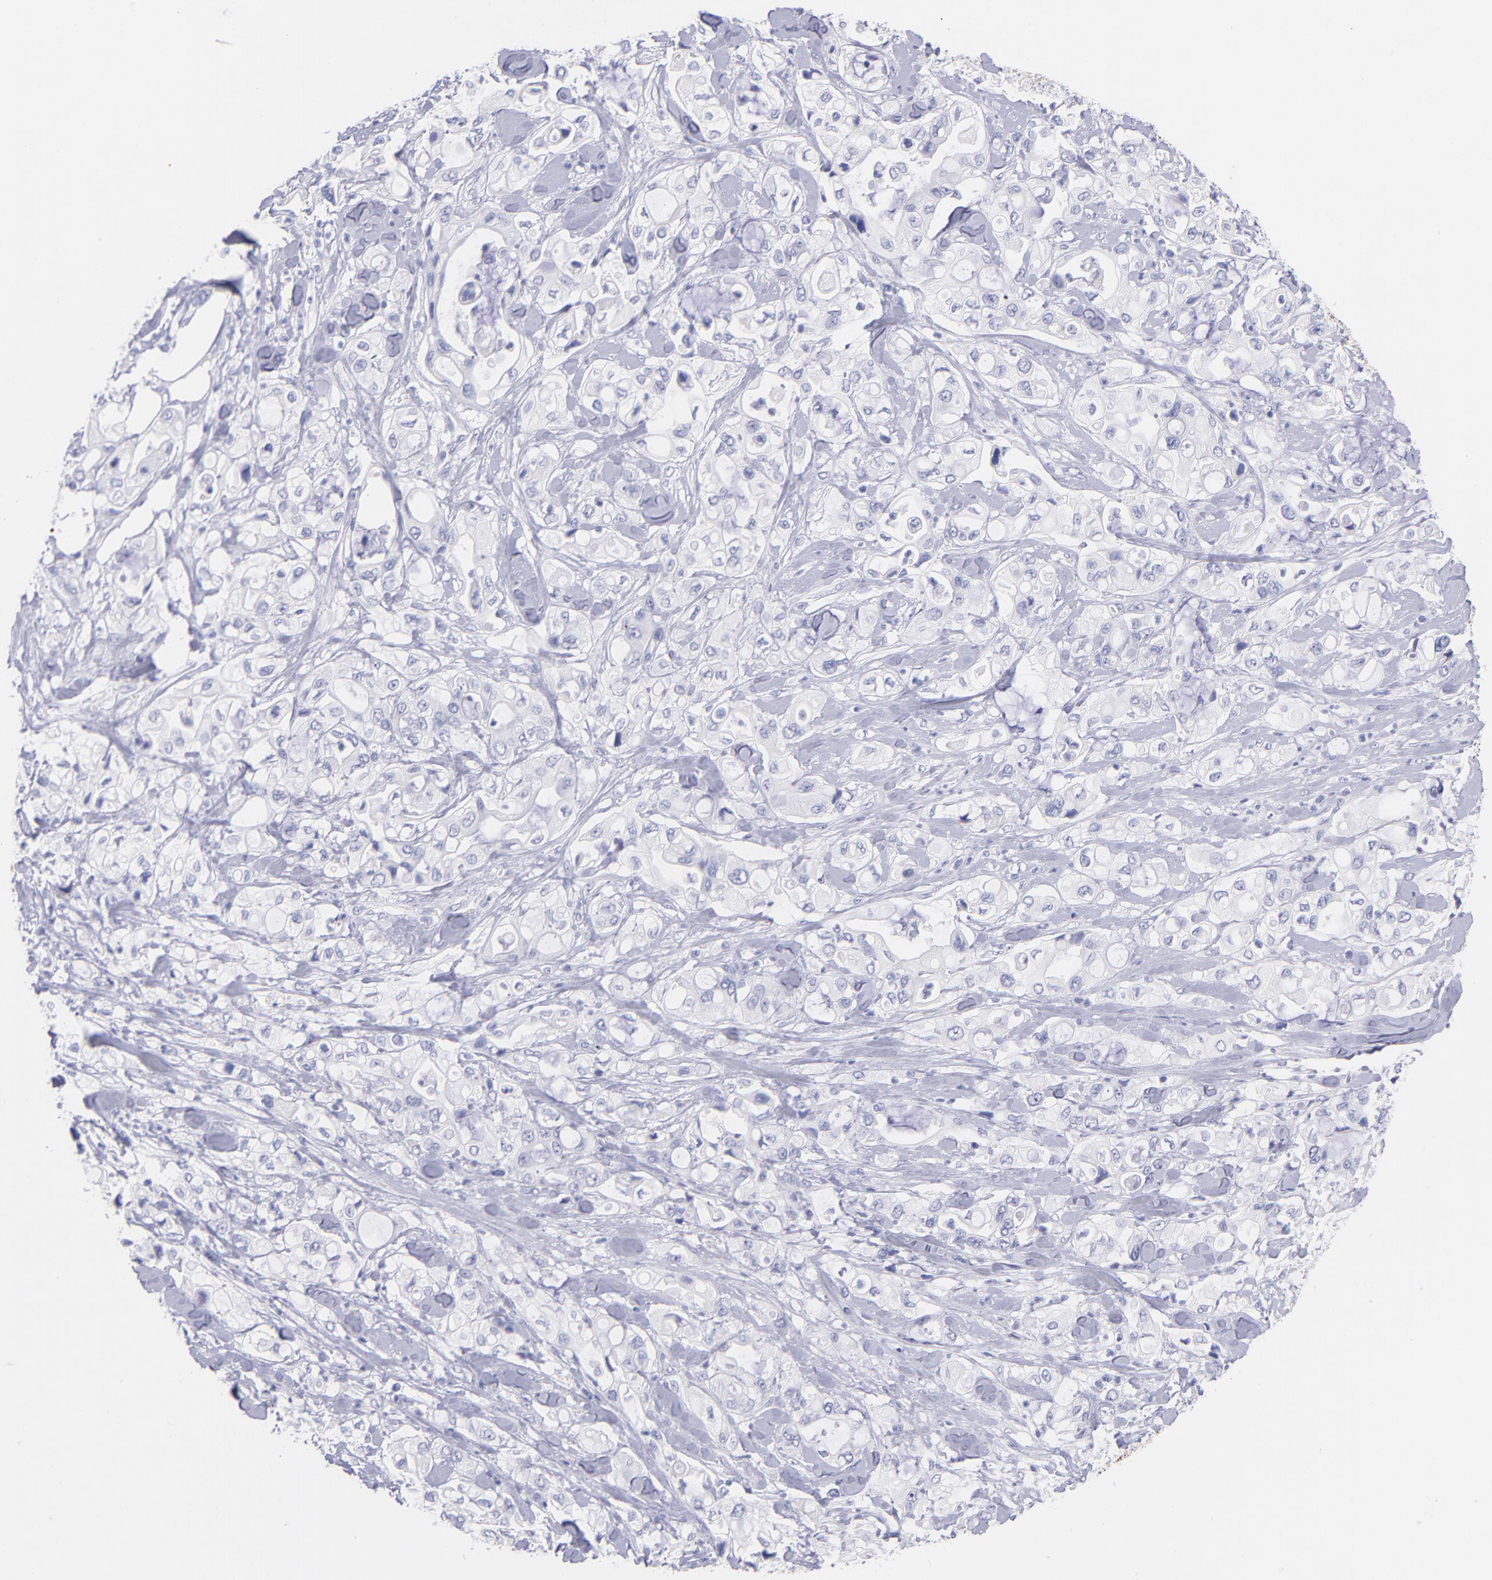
{"staining": {"intensity": "negative", "quantity": "none", "location": "none"}, "tissue": "pancreatic cancer", "cell_type": "Tumor cells", "image_type": "cancer", "snomed": [{"axis": "morphology", "description": "Adenocarcinoma, NOS"}, {"axis": "topography", "description": "Pancreas"}], "caption": "An IHC histopathology image of pancreatic adenocarcinoma is shown. There is no staining in tumor cells of pancreatic adenocarcinoma.", "gene": "SCGN", "patient": {"sex": "male", "age": 70}}